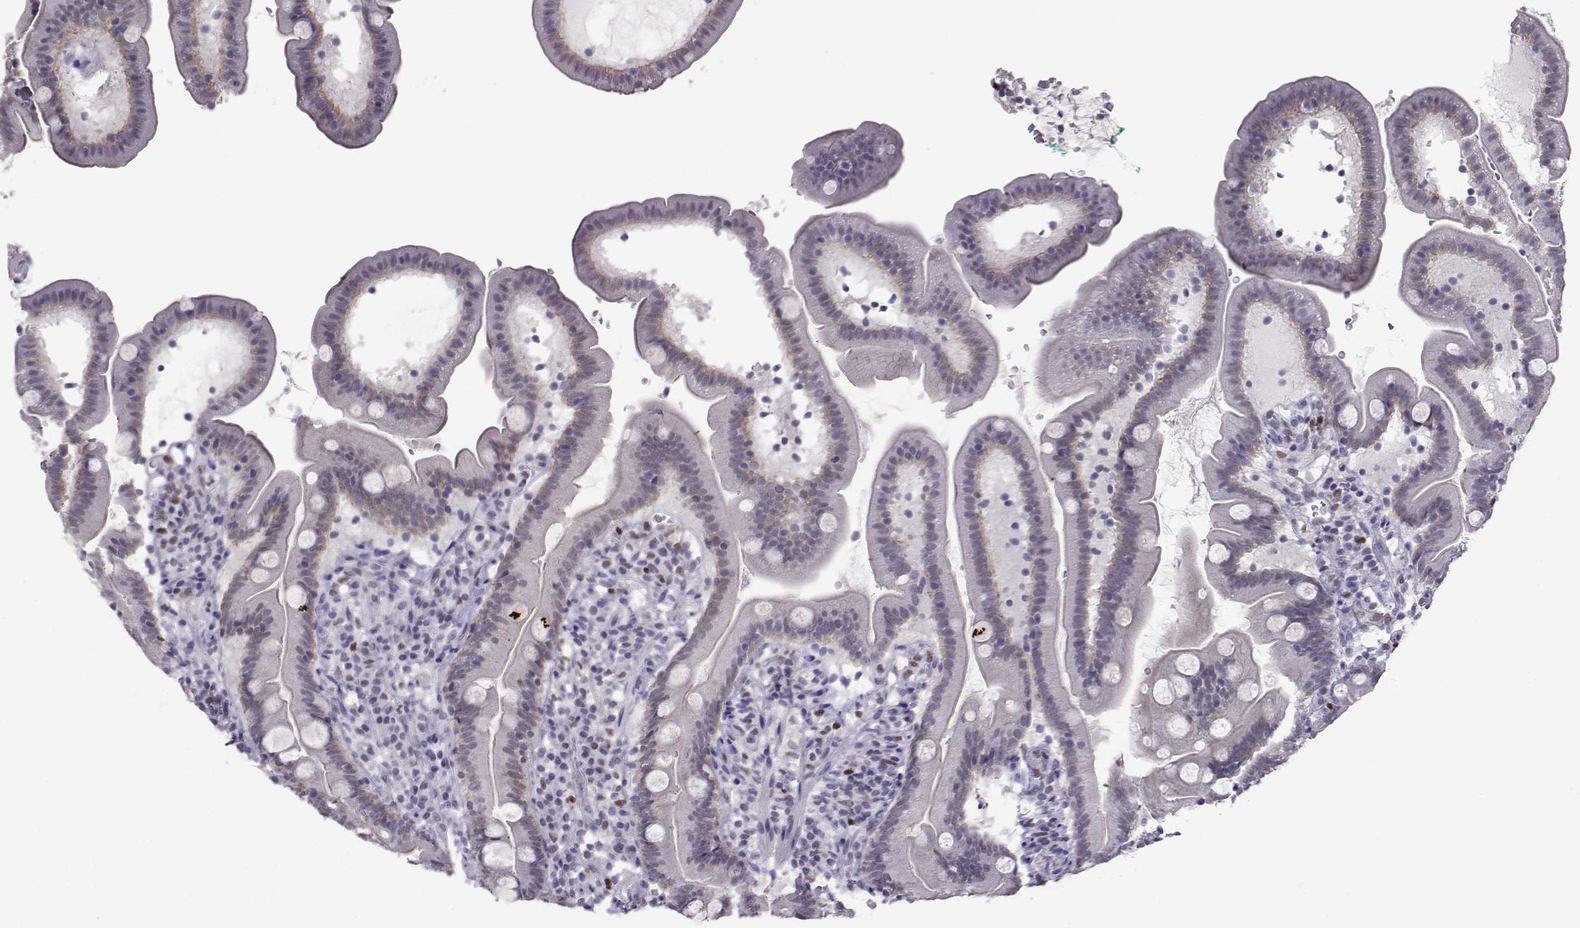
{"staining": {"intensity": "weak", "quantity": "25%-75%", "location": "cytoplasmic/membranous"}, "tissue": "duodenum", "cell_type": "Glandular cells", "image_type": "normal", "snomed": [{"axis": "morphology", "description": "Normal tissue, NOS"}, {"axis": "topography", "description": "Duodenum"}], "caption": "Immunohistochemical staining of benign duodenum displays weak cytoplasmic/membranous protein staining in about 25%-75% of glandular cells.", "gene": "TEDC2", "patient": {"sex": "female", "age": 67}}